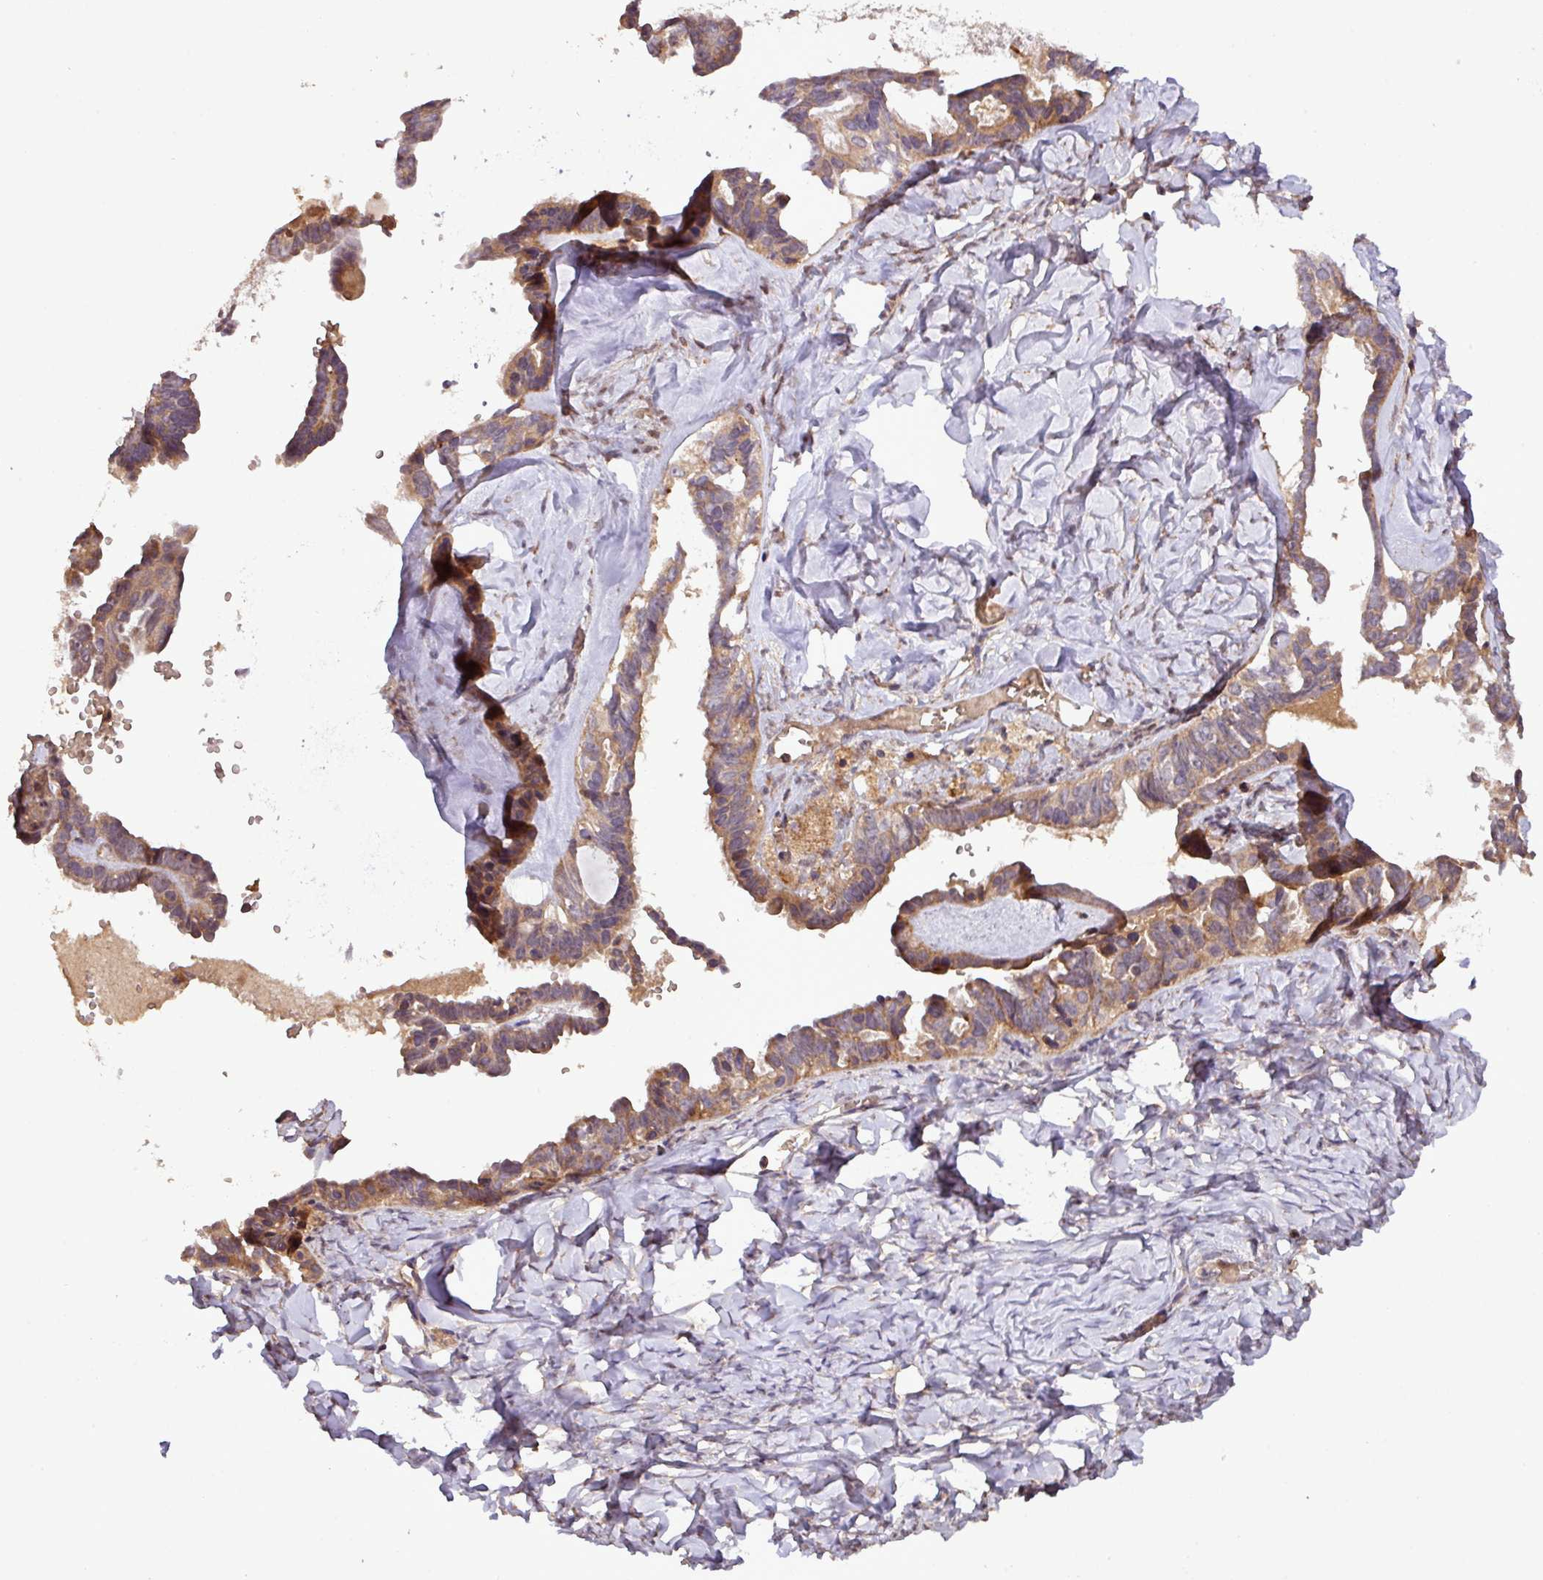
{"staining": {"intensity": "moderate", "quantity": ">75%", "location": "cytoplasmic/membranous"}, "tissue": "ovarian cancer", "cell_type": "Tumor cells", "image_type": "cancer", "snomed": [{"axis": "morphology", "description": "Cystadenocarcinoma, serous, NOS"}, {"axis": "topography", "description": "Ovary"}], "caption": "About >75% of tumor cells in human ovarian cancer (serous cystadenocarcinoma) show moderate cytoplasmic/membranous protein expression as visualized by brown immunohistochemical staining.", "gene": "YPEL3", "patient": {"sex": "female", "age": 69}}